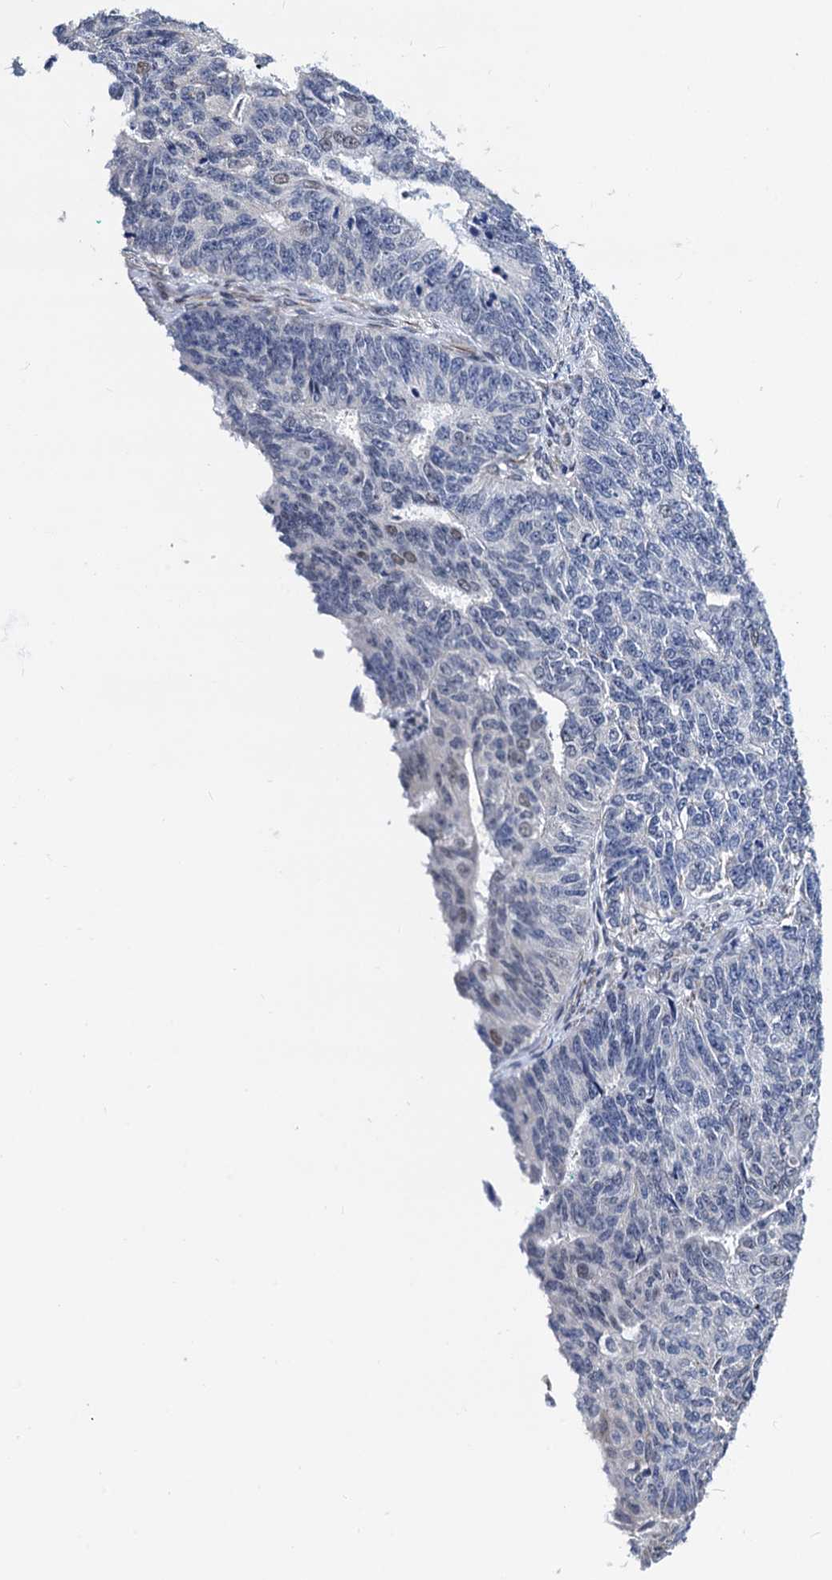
{"staining": {"intensity": "negative", "quantity": "none", "location": "none"}, "tissue": "endometrial cancer", "cell_type": "Tumor cells", "image_type": "cancer", "snomed": [{"axis": "morphology", "description": "Adenocarcinoma, NOS"}, {"axis": "topography", "description": "Endometrium"}], "caption": "Endometrial cancer stained for a protein using IHC displays no positivity tumor cells.", "gene": "SLC7A10", "patient": {"sex": "female", "age": 32}}